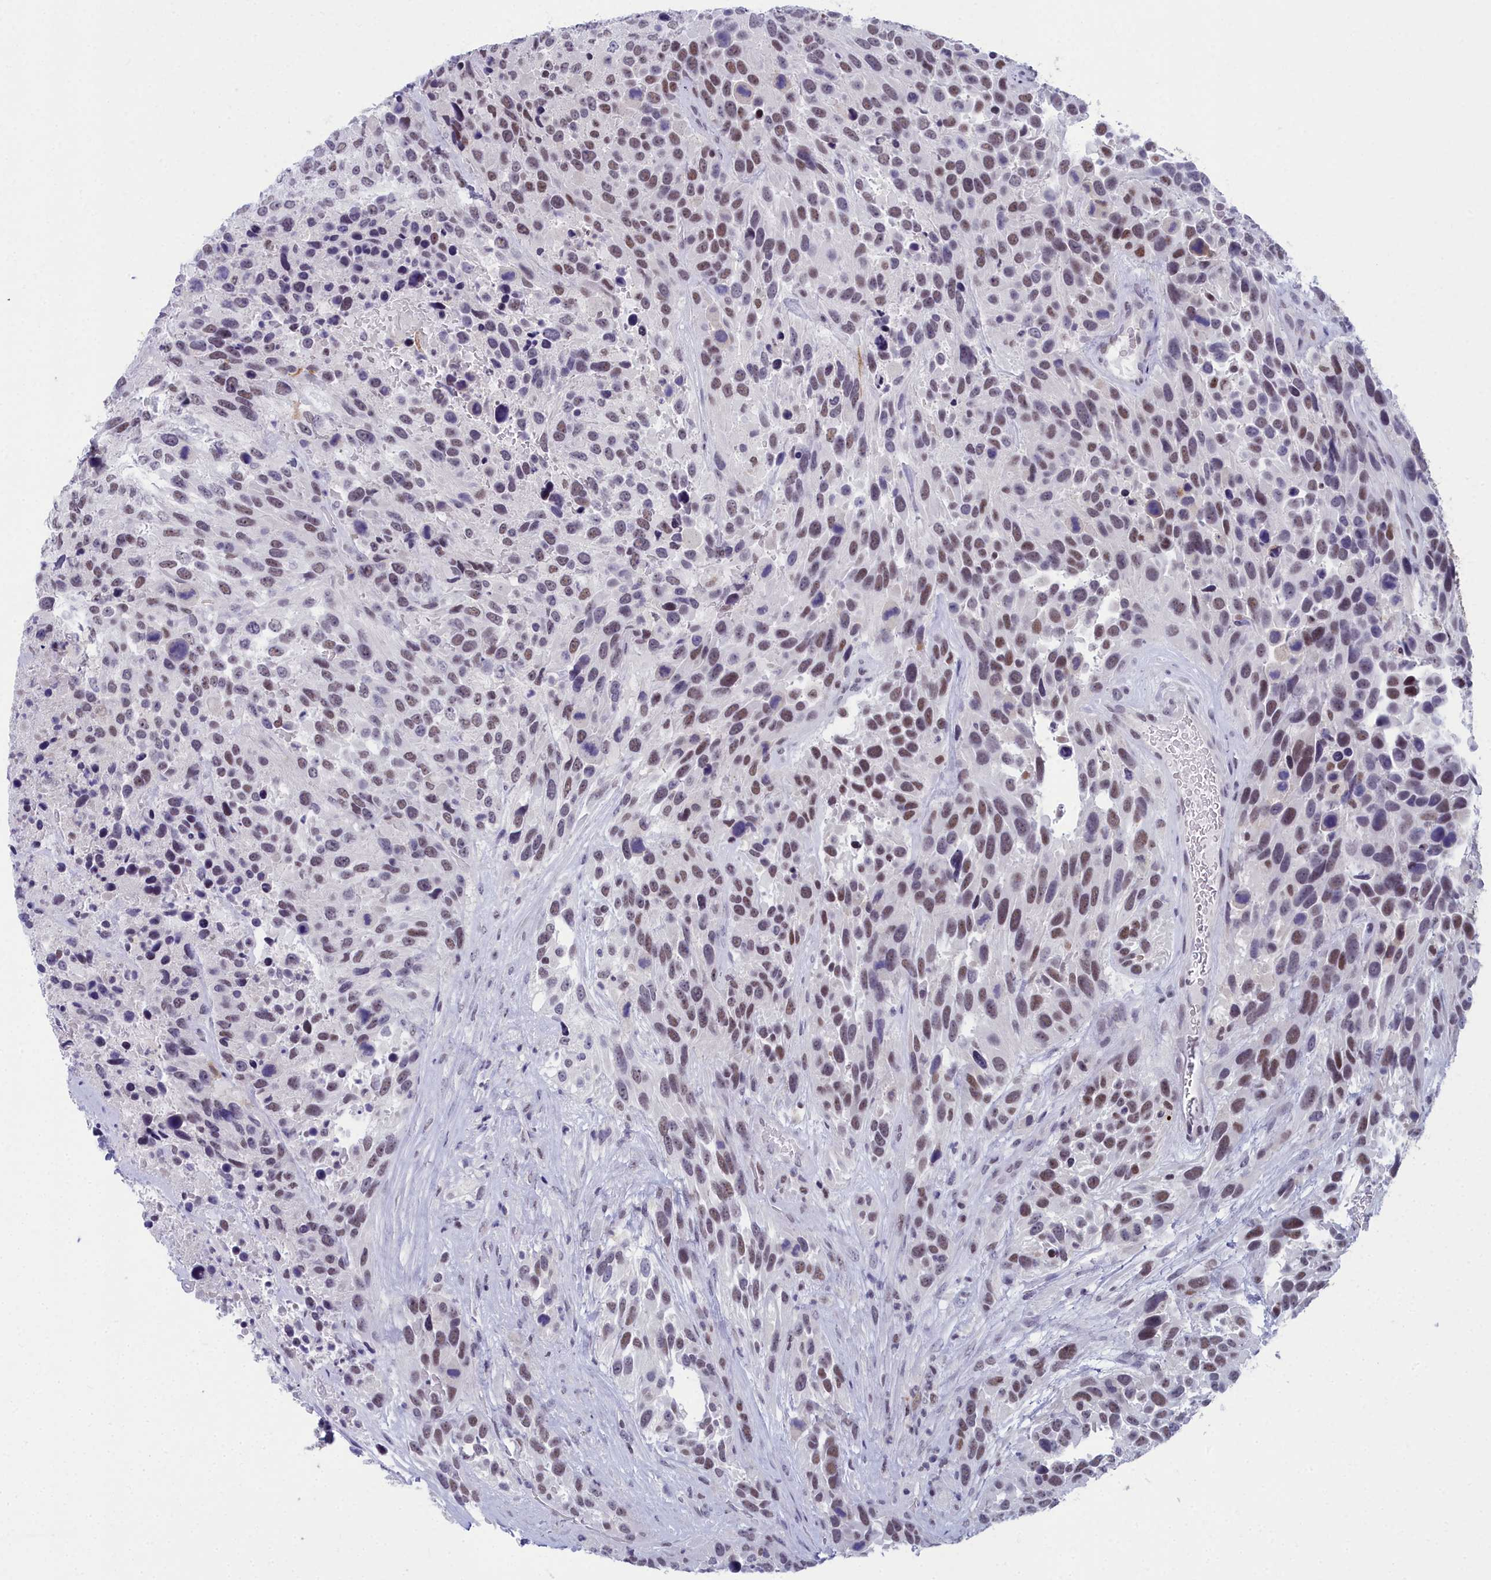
{"staining": {"intensity": "moderate", "quantity": "25%-75%", "location": "nuclear"}, "tissue": "urothelial cancer", "cell_type": "Tumor cells", "image_type": "cancer", "snomed": [{"axis": "morphology", "description": "Urothelial carcinoma, High grade"}, {"axis": "topography", "description": "Urinary bladder"}], "caption": "High-power microscopy captured an immunohistochemistry photomicrograph of high-grade urothelial carcinoma, revealing moderate nuclear positivity in approximately 25%-75% of tumor cells. Nuclei are stained in blue.", "gene": "CCDC97", "patient": {"sex": "female", "age": 70}}